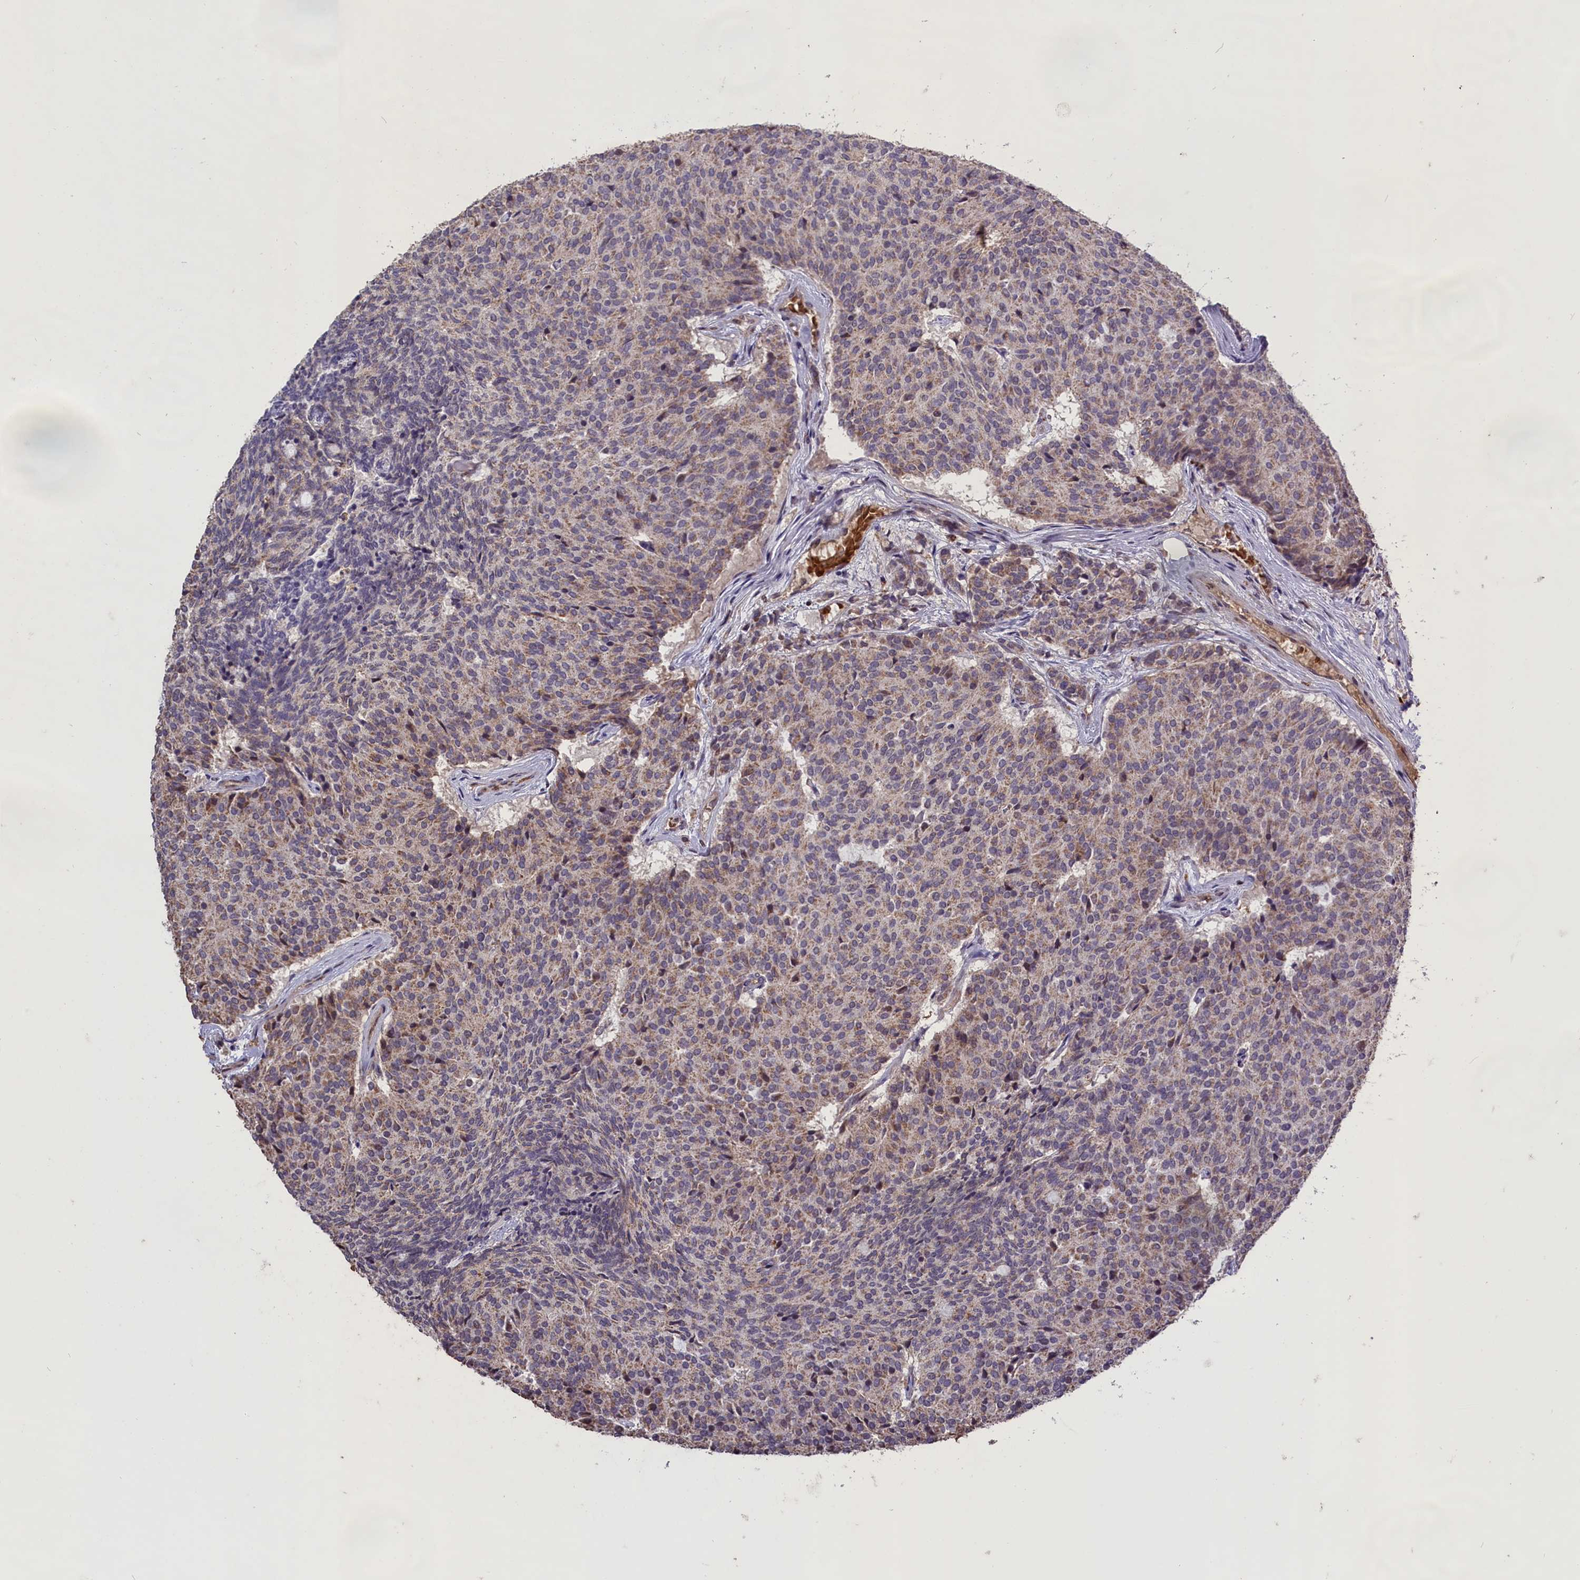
{"staining": {"intensity": "weak", "quantity": "25%-75%", "location": "cytoplasmic/membranous"}, "tissue": "carcinoid", "cell_type": "Tumor cells", "image_type": "cancer", "snomed": [{"axis": "morphology", "description": "Carcinoid, malignant, NOS"}, {"axis": "topography", "description": "Pancreas"}], "caption": "This is a histology image of immunohistochemistry staining of carcinoid (malignant), which shows weak positivity in the cytoplasmic/membranous of tumor cells.", "gene": "CLRN2", "patient": {"sex": "female", "age": 54}}